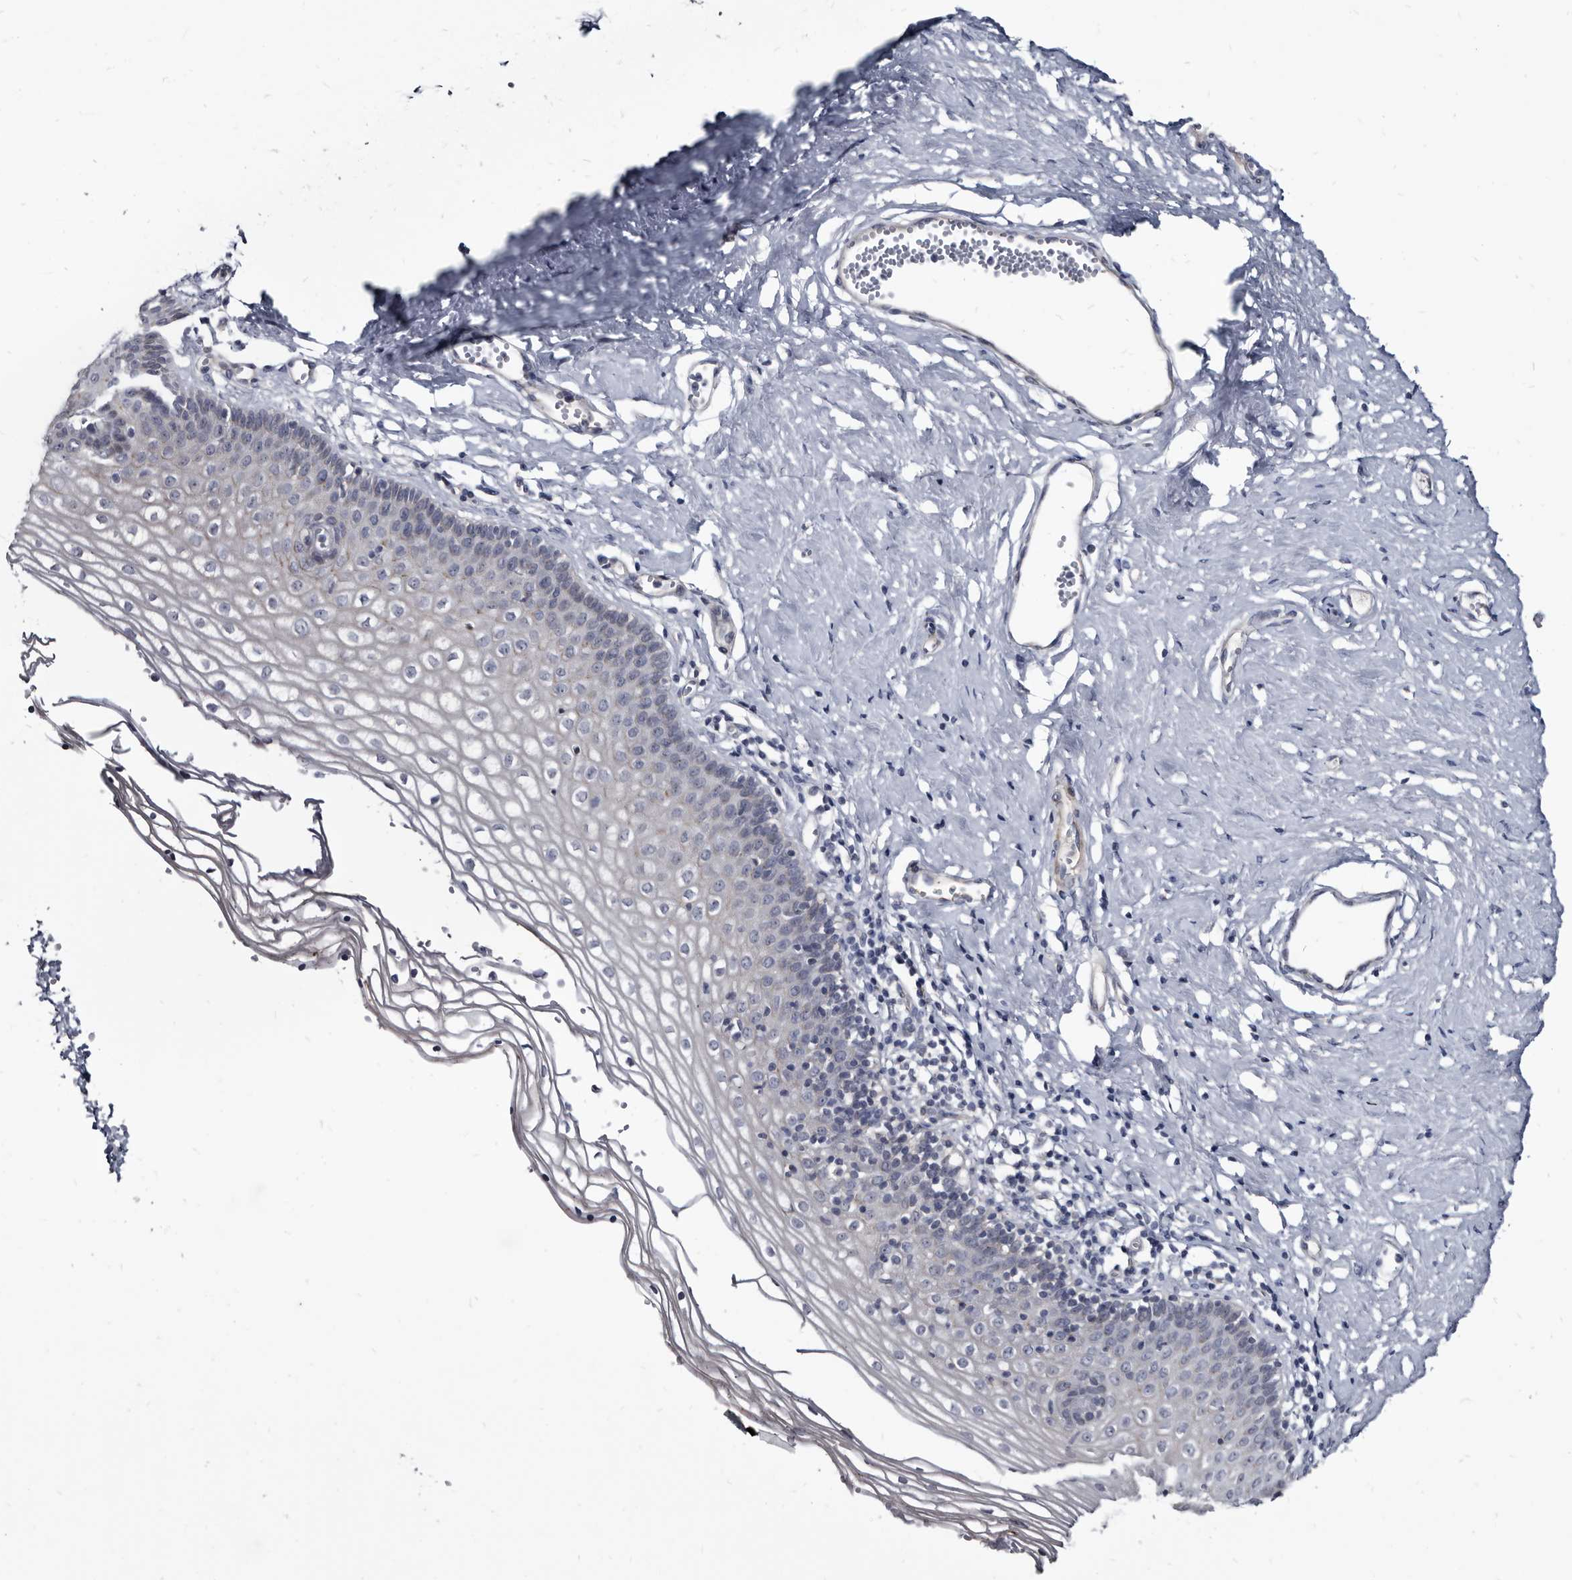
{"staining": {"intensity": "negative", "quantity": "none", "location": "none"}, "tissue": "vagina", "cell_type": "Squamous epithelial cells", "image_type": "normal", "snomed": [{"axis": "morphology", "description": "Normal tissue, NOS"}, {"axis": "topography", "description": "Vagina"}], "caption": "This is an immunohistochemistry (IHC) micrograph of benign human vagina. There is no expression in squamous epithelial cells.", "gene": "PRSS8", "patient": {"sex": "female", "age": 32}}